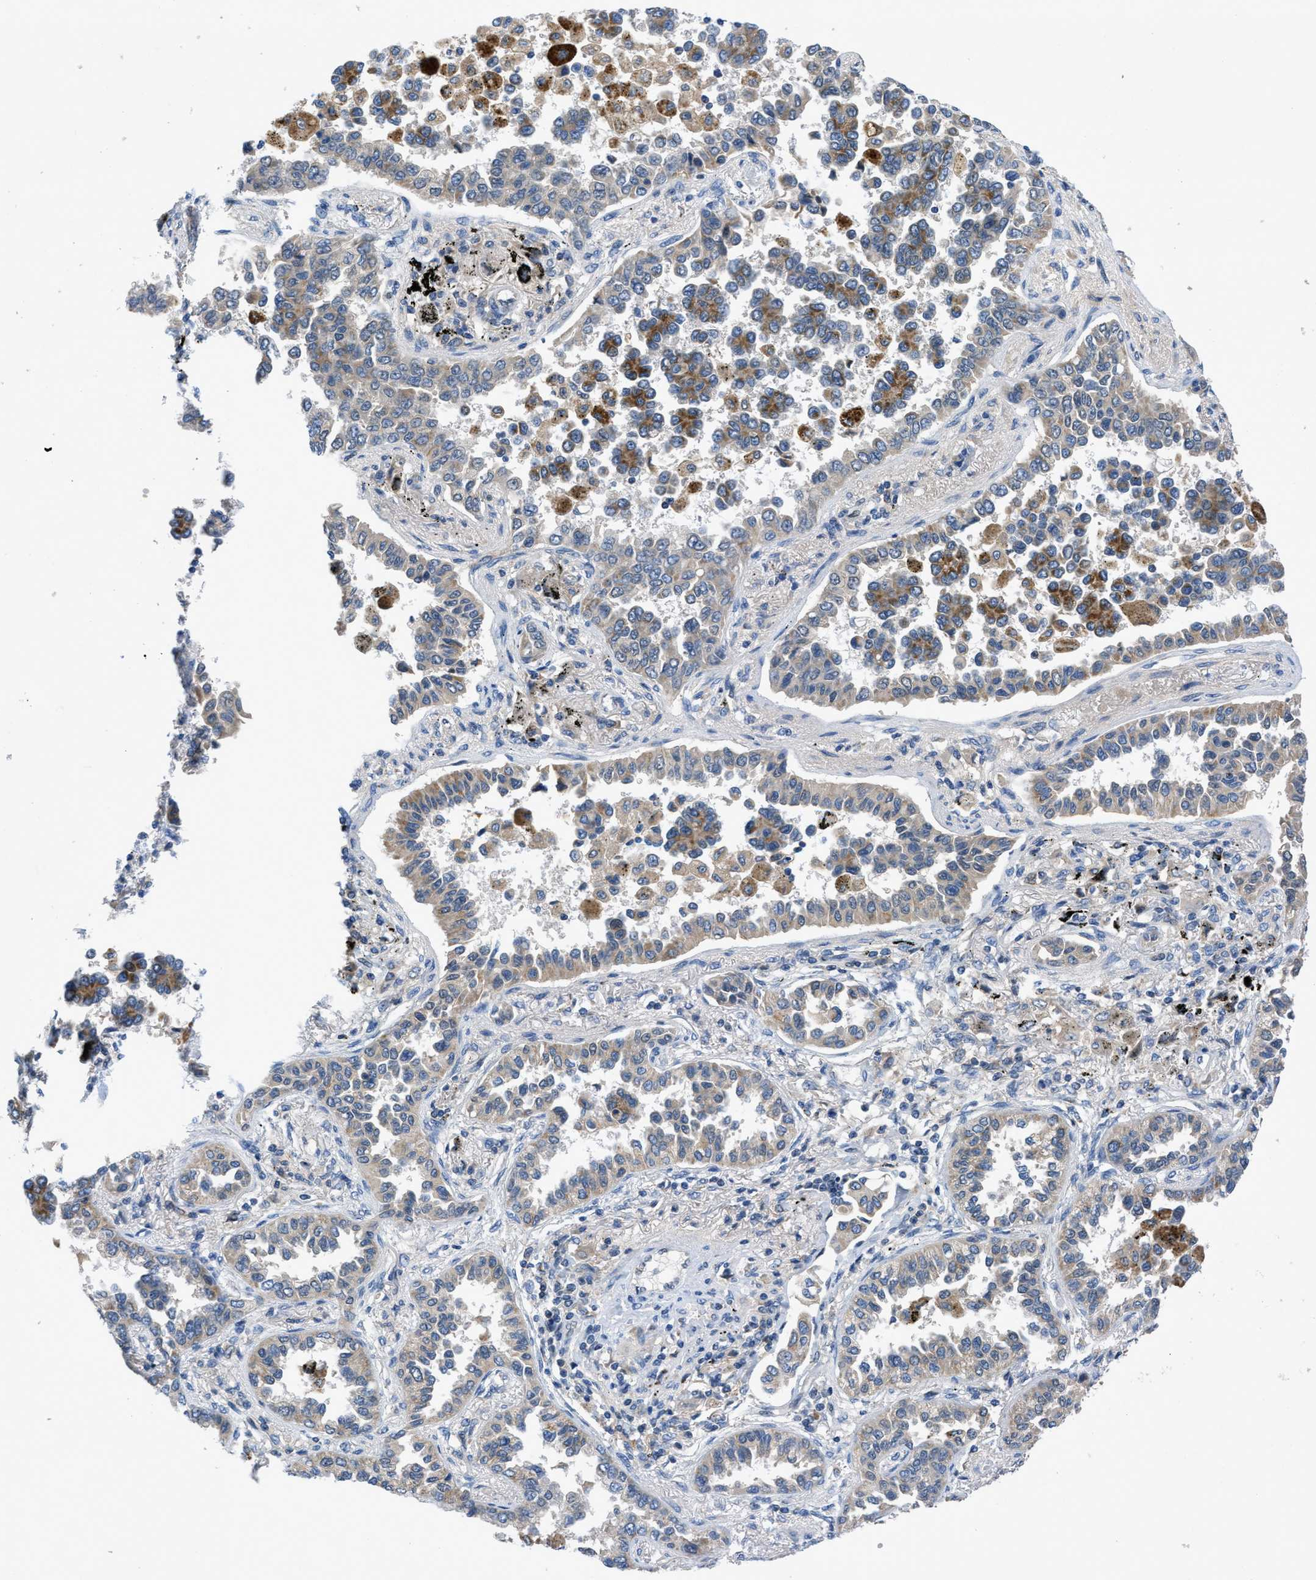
{"staining": {"intensity": "weak", "quantity": ">75%", "location": "cytoplasmic/membranous"}, "tissue": "lung cancer", "cell_type": "Tumor cells", "image_type": "cancer", "snomed": [{"axis": "morphology", "description": "Normal tissue, NOS"}, {"axis": "morphology", "description": "Adenocarcinoma, NOS"}, {"axis": "topography", "description": "Lung"}], "caption": "Lung cancer tissue exhibits weak cytoplasmic/membranous staining in about >75% of tumor cells", "gene": "PNKD", "patient": {"sex": "male", "age": 59}}